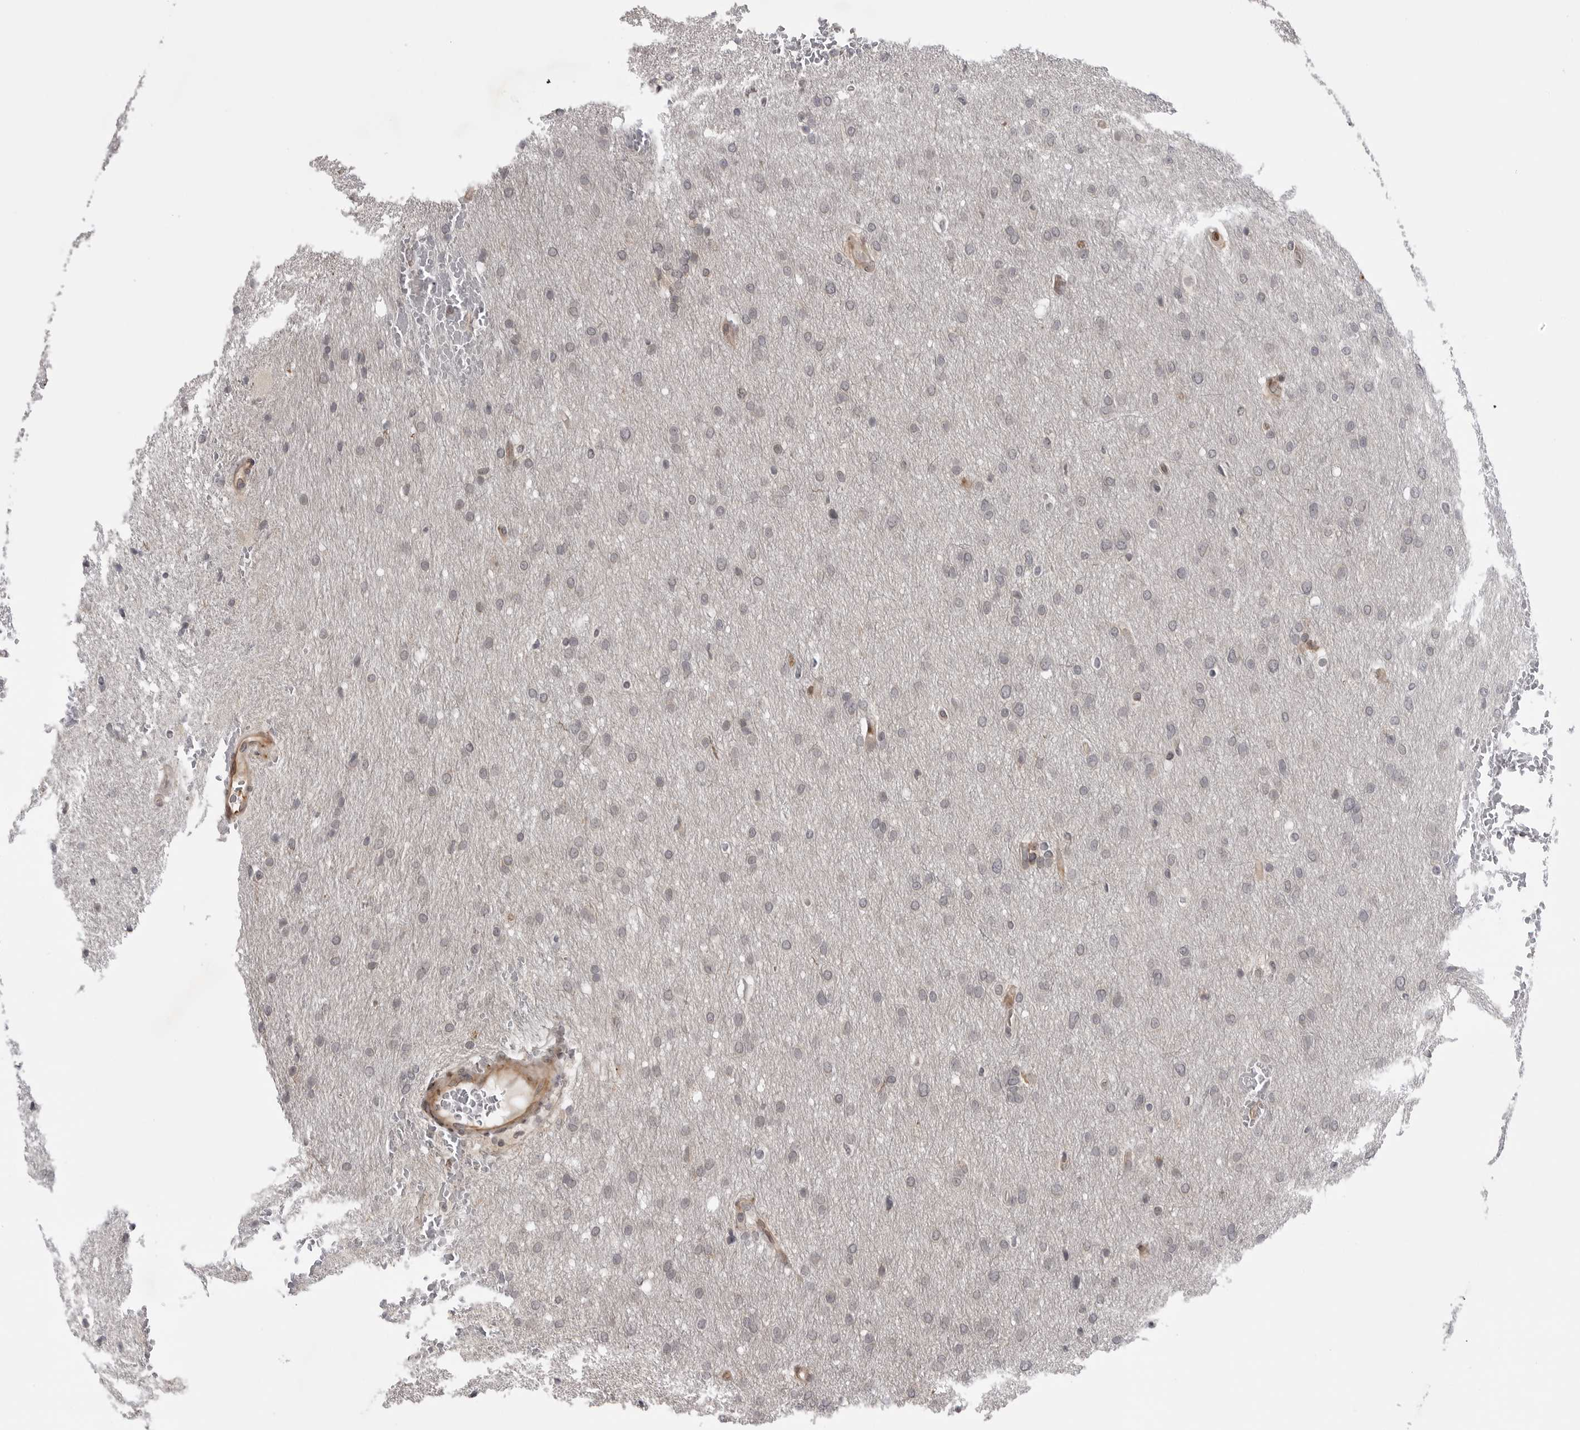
{"staining": {"intensity": "negative", "quantity": "none", "location": "none"}, "tissue": "glioma", "cell_type": "Tumor cells", "image_type": "cancer", "snomed": [{"axis": "morphology", "description": "Glioma, malignant, Low grade"}, {"axis": "topography", "description": "Brain"}], "caption": "Immunohistochemical staining of glioma demonstrates no significant positivity in tumor cells. (Brightfield microscopy of DAB (3,3'-diaminobenzidine) immunohistochemistry (IHC) at high magnification).", "gene": "ABL1", "patient": {"sex": "female", "age": 37}}